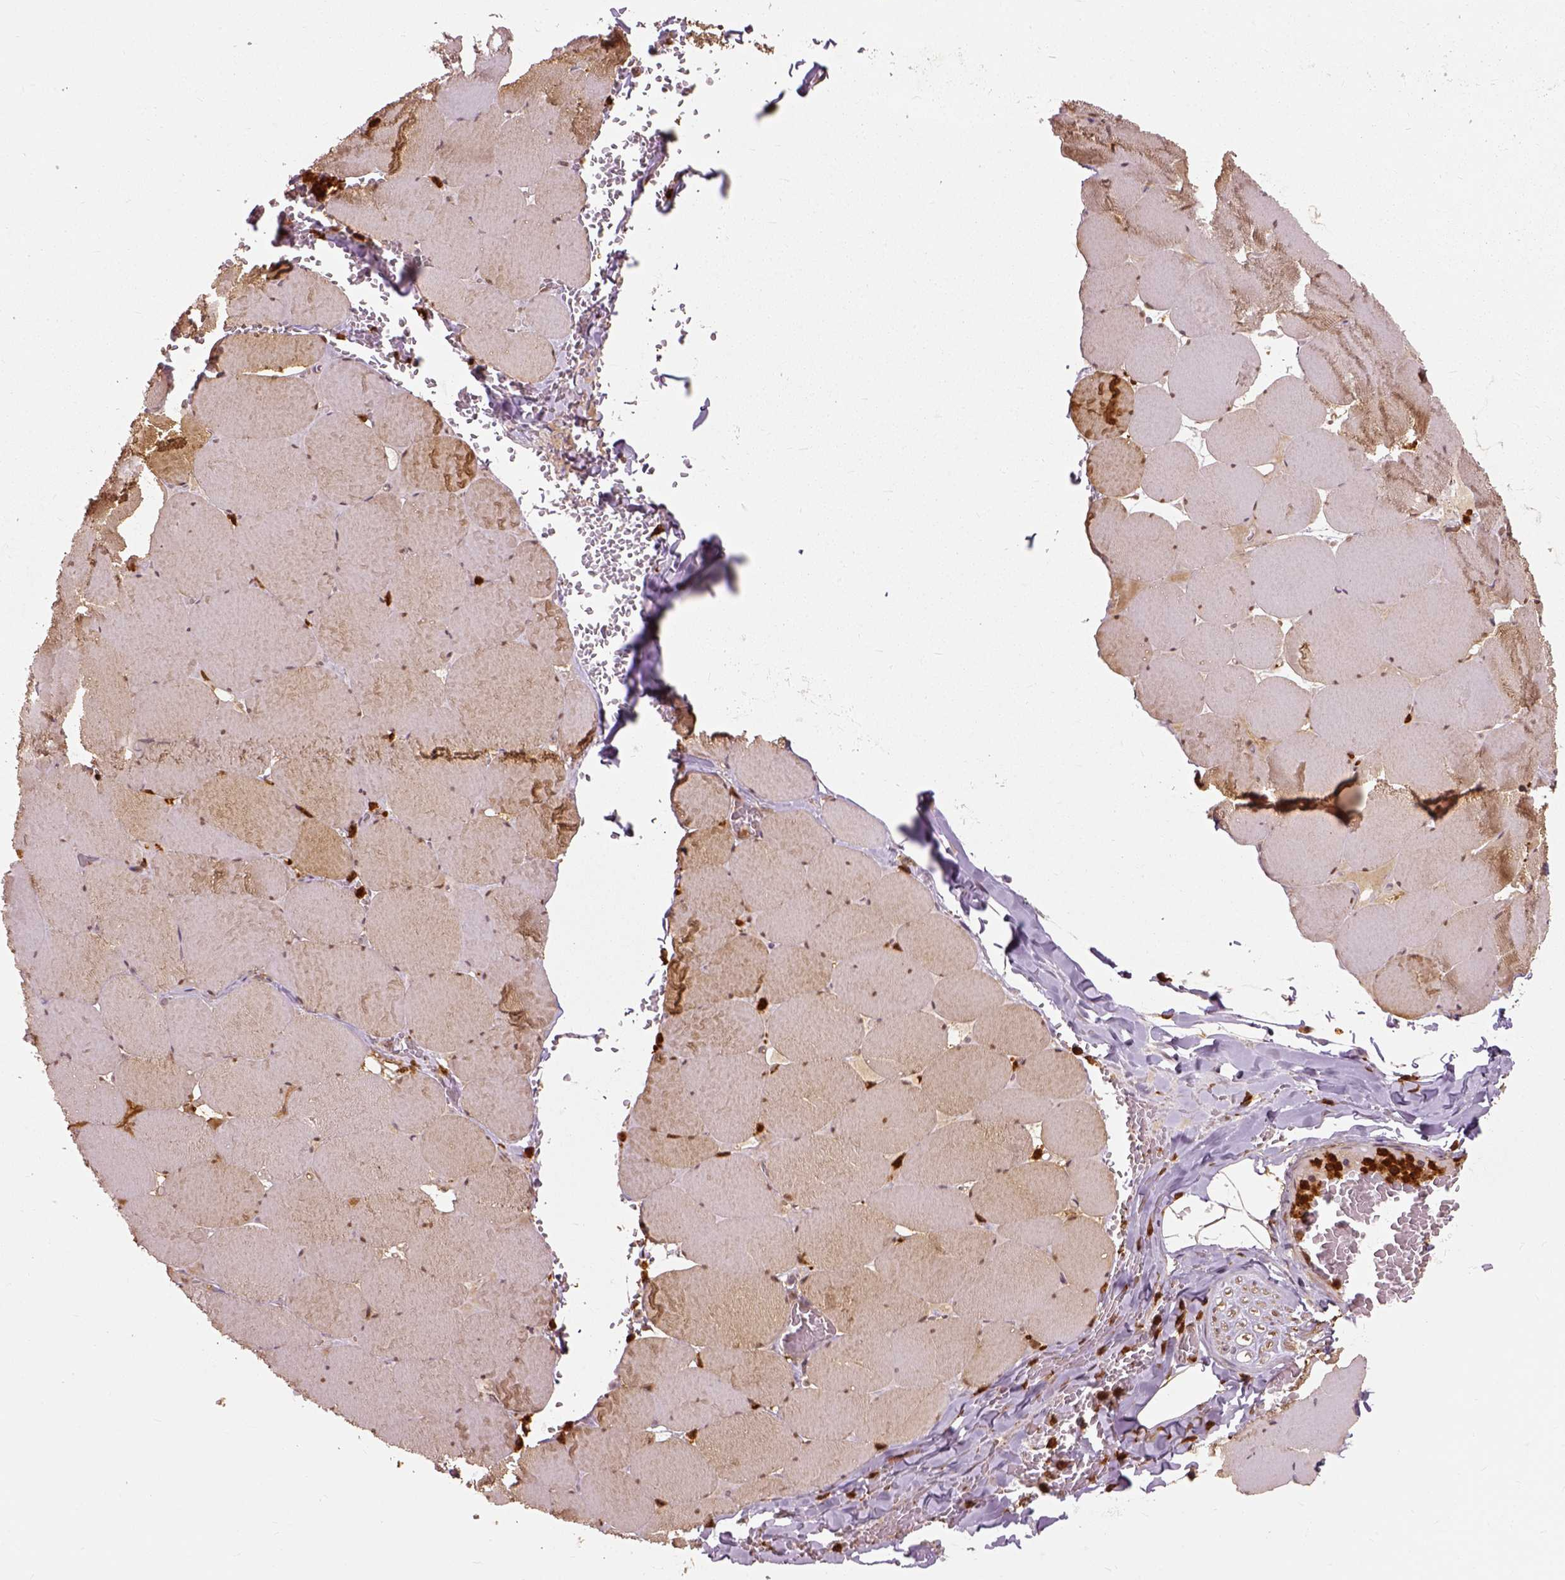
{"staining": {"intensity": "moderate", "quantity": "25%-75%", "location": "cytoplasmic/membranous"}, "tissue": "skeletal muscle", "cell_type": "Myocytes", "image_type": "normal", "snomed": [{"axis": "morphology", "description": "Normal tissue, NOS"}, {"axis": "morphology", "description": "Malignant melanoma, Metastatic site"}, {"axis": "topography", "description": "Skeletal muscle"}], "caption": "Immunohistochemical staining of normal human skeletal muscle reveals moderate cytoplasmic/membranous protein expression in about 25%-75% of myocytes. Nuclei are stained in blue.", "gene": "GPI", "patient": {"sex": "male", "age": 50}}